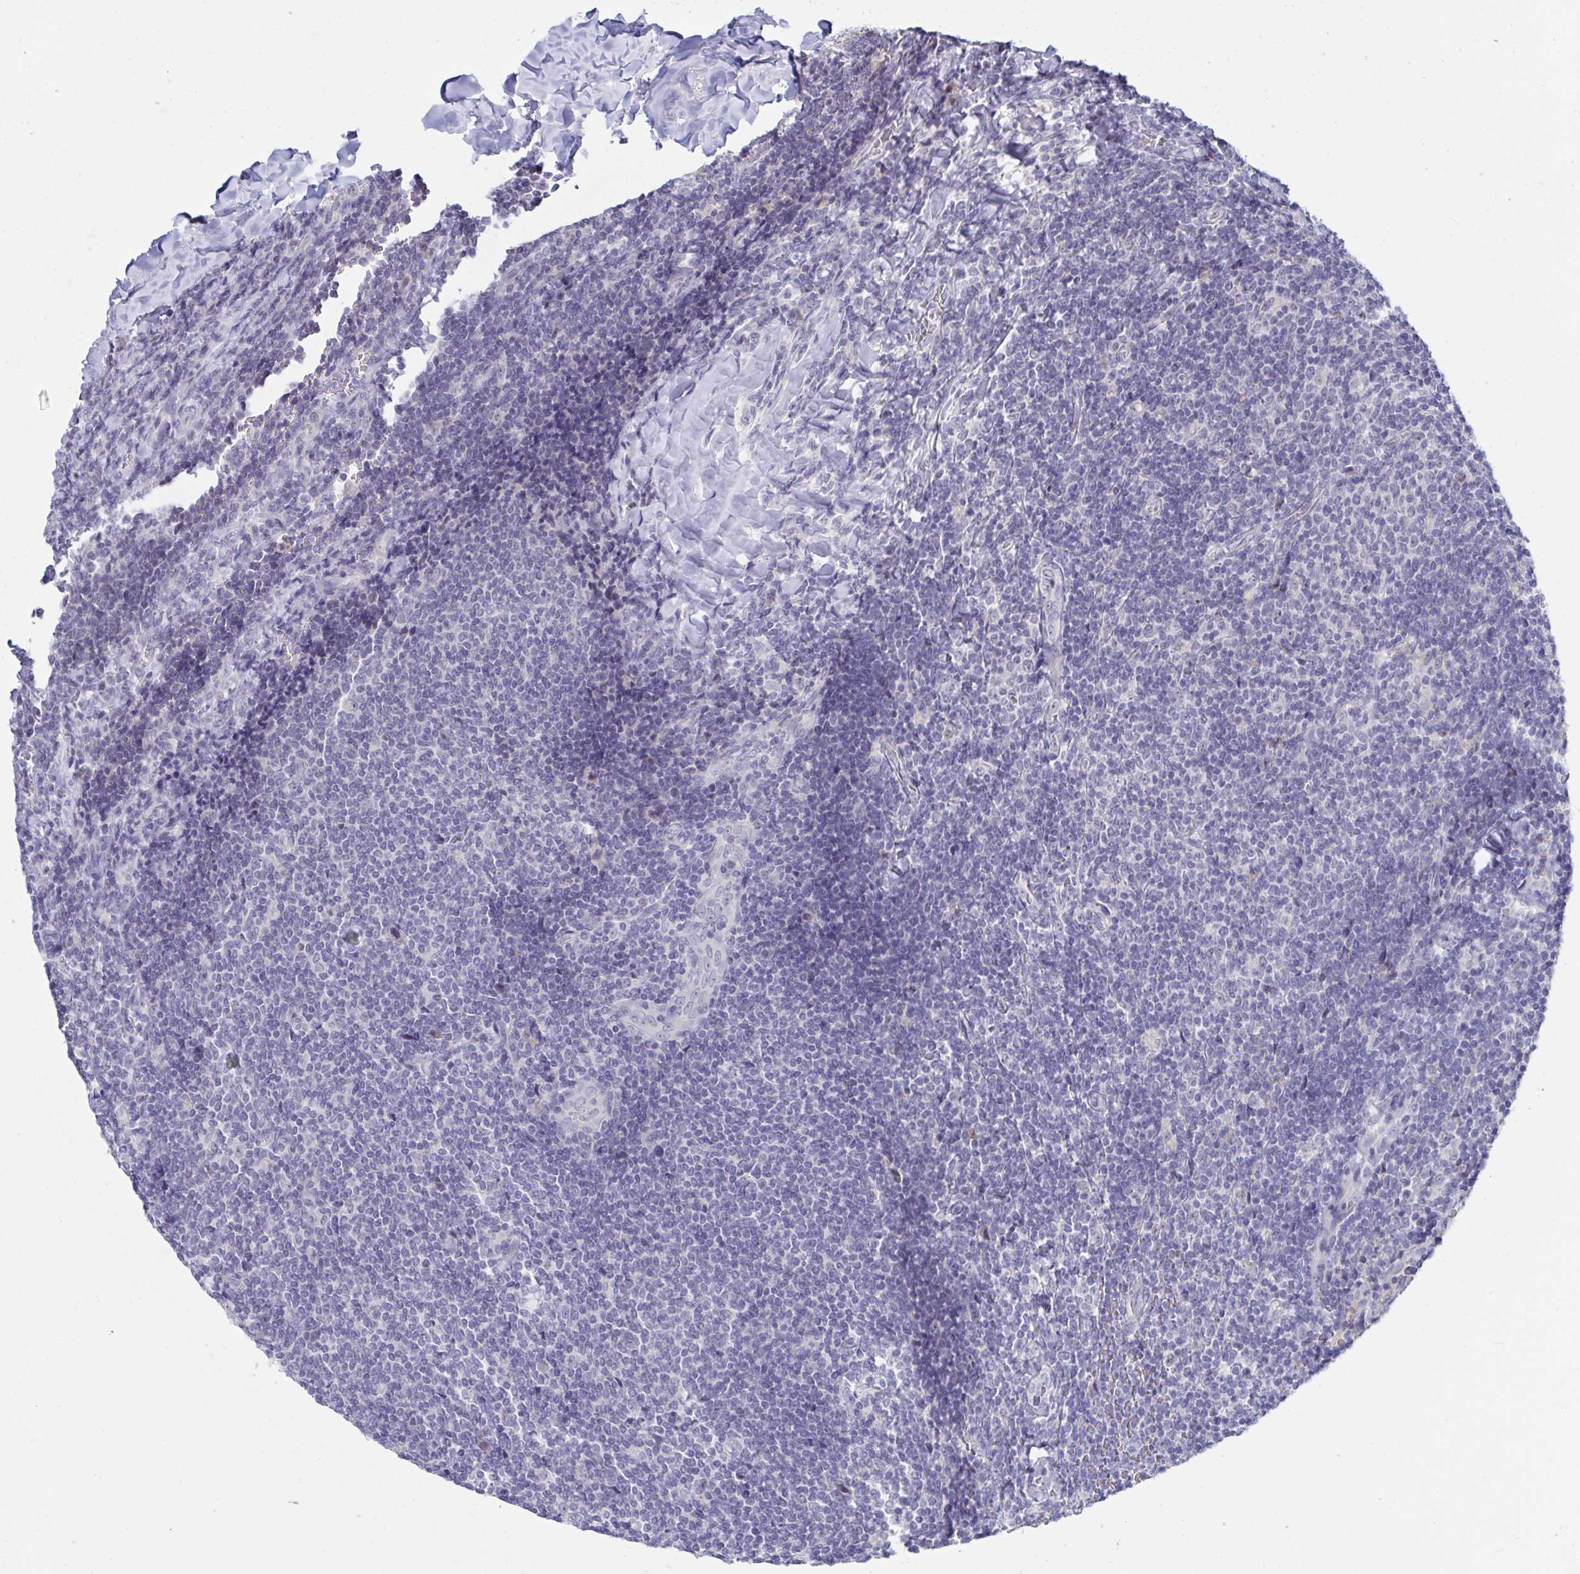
{"staining": {"intensity": "negative", "quantity": "none", "location": "none"}, "tissue": "lymphoma", "cell_type": "Tumor cells", "image_type": "cancer", "snomed": [{"axis": "morphology", "description": "Malignant lymphoma, non-Hodgkin's type, Low grade"}, {"axis": "topography", "description": "Lymph node"}], "caption": "Tumor cells are negative for brown protein staining in low-grade malignant lymphoma, non-Hodgkin's type. Brightfield microscopy of immunohistochemistry stained with DAB (brown) and hematoxylin (blue), captured at high magnification.", "gene": "MYC", "patient": {"sex": "male", "age": 52}}